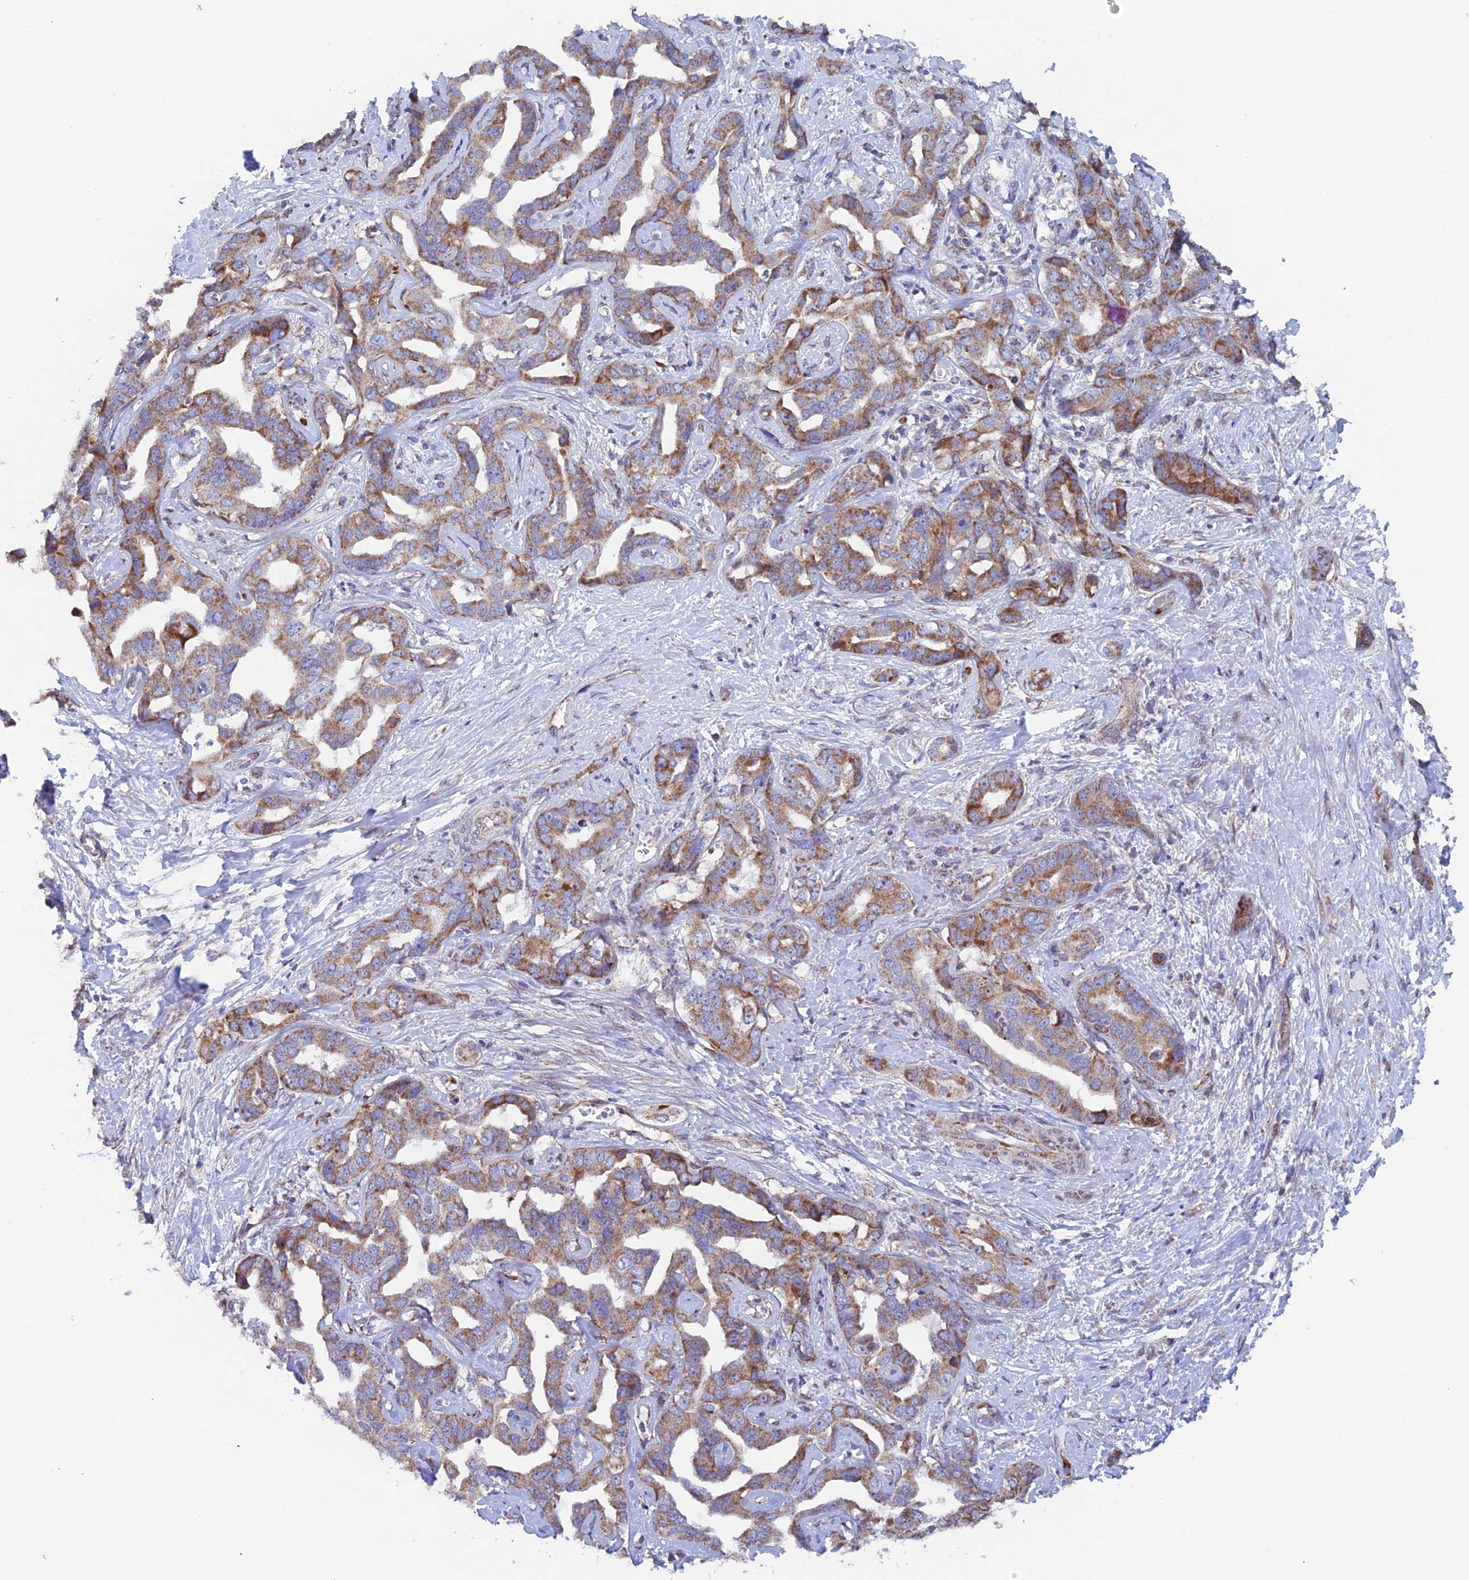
{"staining": {"intensity": "moderate", "quantity": ">75%", "location": "cytoplasmic/membranous"}, "tissue": "liver cancer", "cell_type": "Tumor cells", "image_type": "cancer", "snomed": [{"axis": "morphology", "description": "Cholangiocarcinoma"}, {"axis": "topography", "description": "Liver"}], "caption": "IHC photomicrograph of neoplastic tissue: liver cancer stained using immunohistochemistry (IHC) demonstrates medium levels of moderate protein expression localized specifically in the cytoplasmic/membranous of tumor cells, appearing as a cytoplasmic/membranous brown color.", "gene": "MRPL1", "patient": {"sex": "male", "age": 59}}